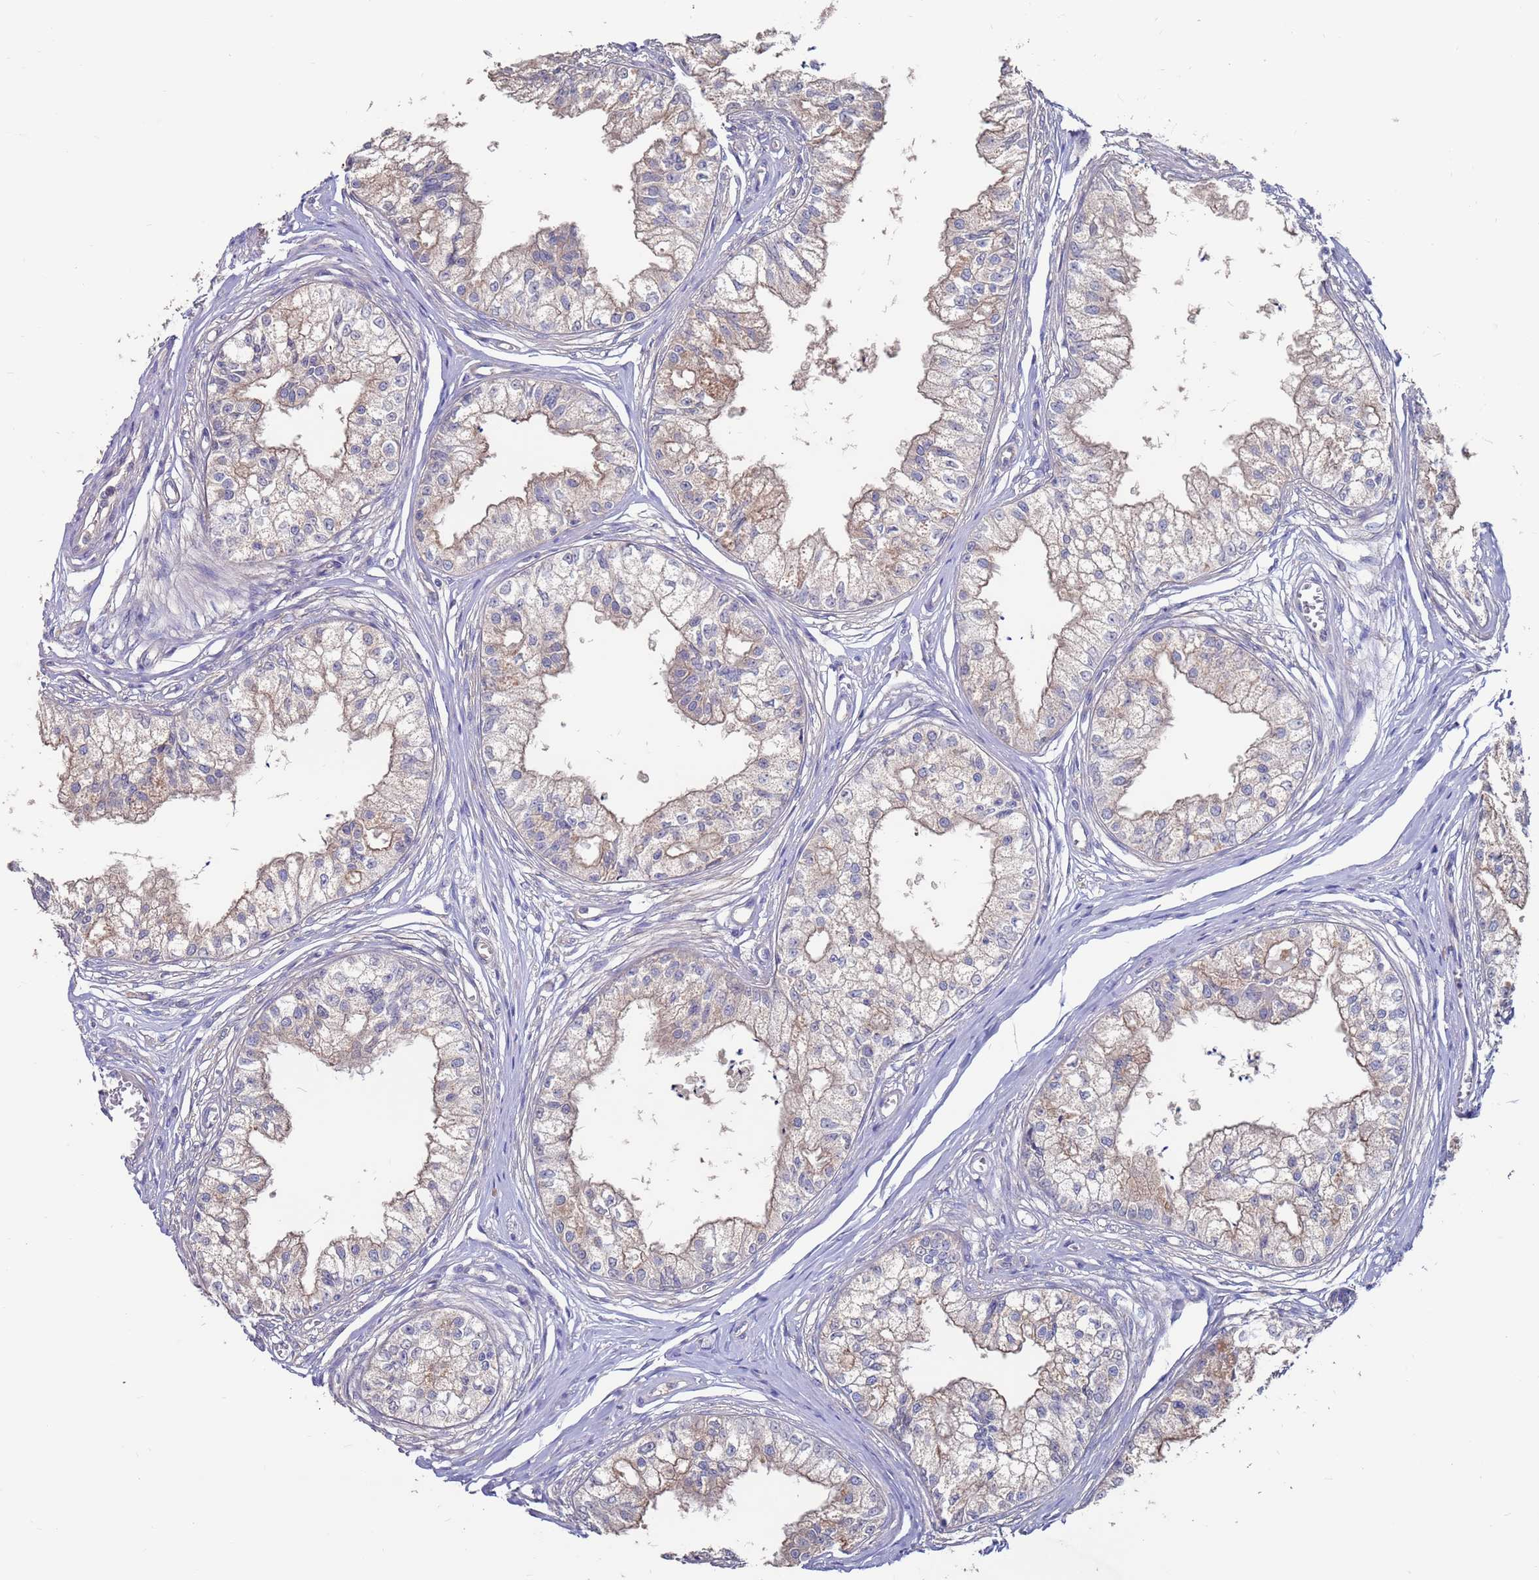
{"staining": {"intensity": "moderate", "quantity": "25%-75%", "location": "cytoplasmic/membranous"}, "tissue": "epididymis", "cell_type": "Glandular cells", "image_type": "normal", "snomed": [{"axis": "morphology", "description": "Normal tissue, NOS"}, {"axis": "topography", "description": "Epididymis"}], "caption": "Immunohistochemical staining of normal epididymis exhibits moderate cytoplasmic/membranous protein positivity in about 25%-75% of glandular cells. Immunohistochemistry stains the protein in brown and the nuclei are stained blue.", "gene": "KRTCAP3", "patient": {"sex": "male", "age": 79}}